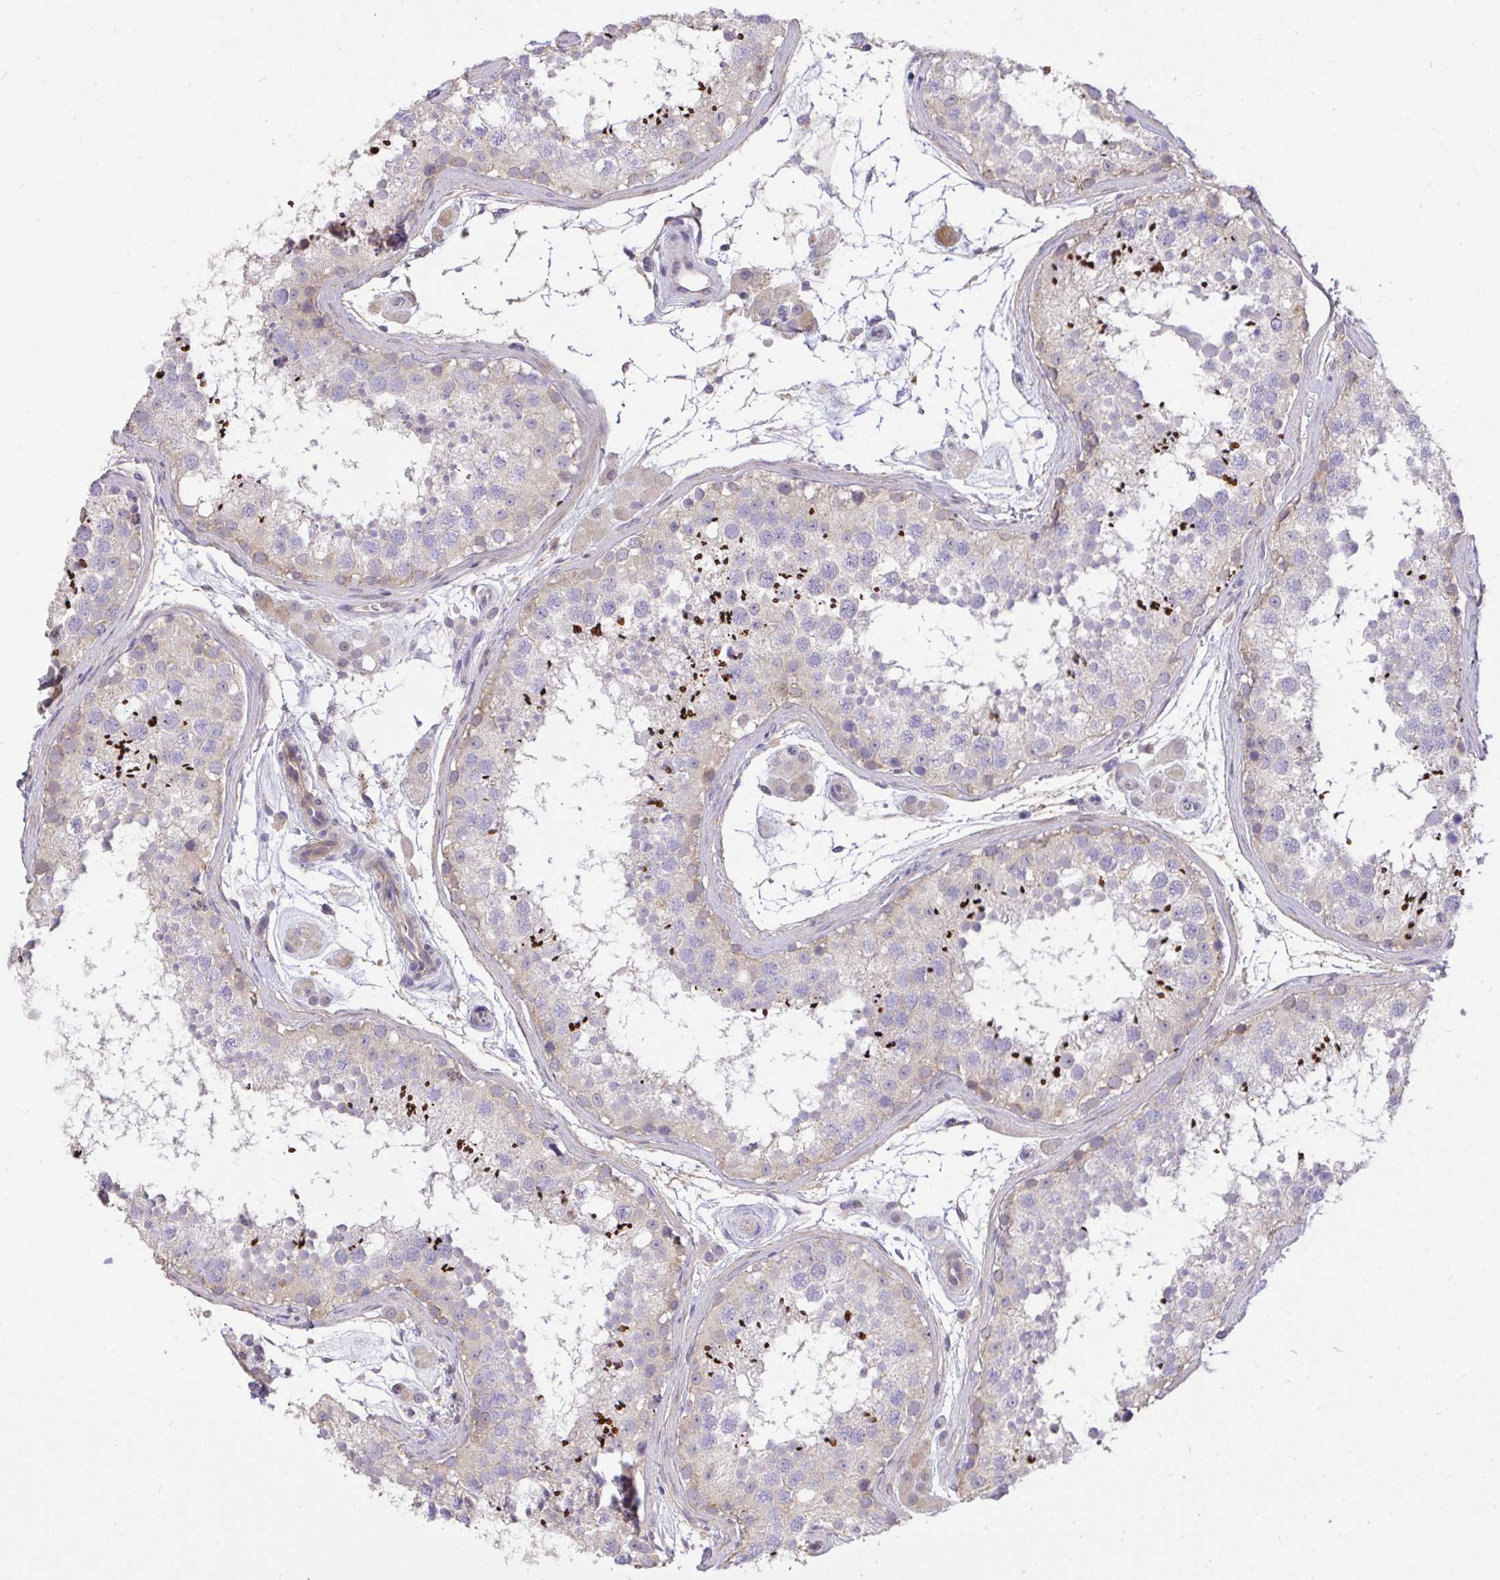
{"staining": {"intensity": "strong", "quantity": "<25%", "location": "cytoplasmic/membranous,nuclear"}, "tissue": "testis", "cell_type": "Cells in seminiferous ducts", "image_type": "normal", "snomed": [{"axis": "morphology", "description": "Normal tissue, NOS"}, {"axis": "topography", "description": "Testis"}], "caption": "Approximately <25% of cells in seminiferous ducts in normal testis reveal strong cytoplasmic/membranous,nuclear protein positivity as visualized by brown immunohistochemical staining.", "gene": "C19orf54", "patient": {"sex": "male", "age": 41}}